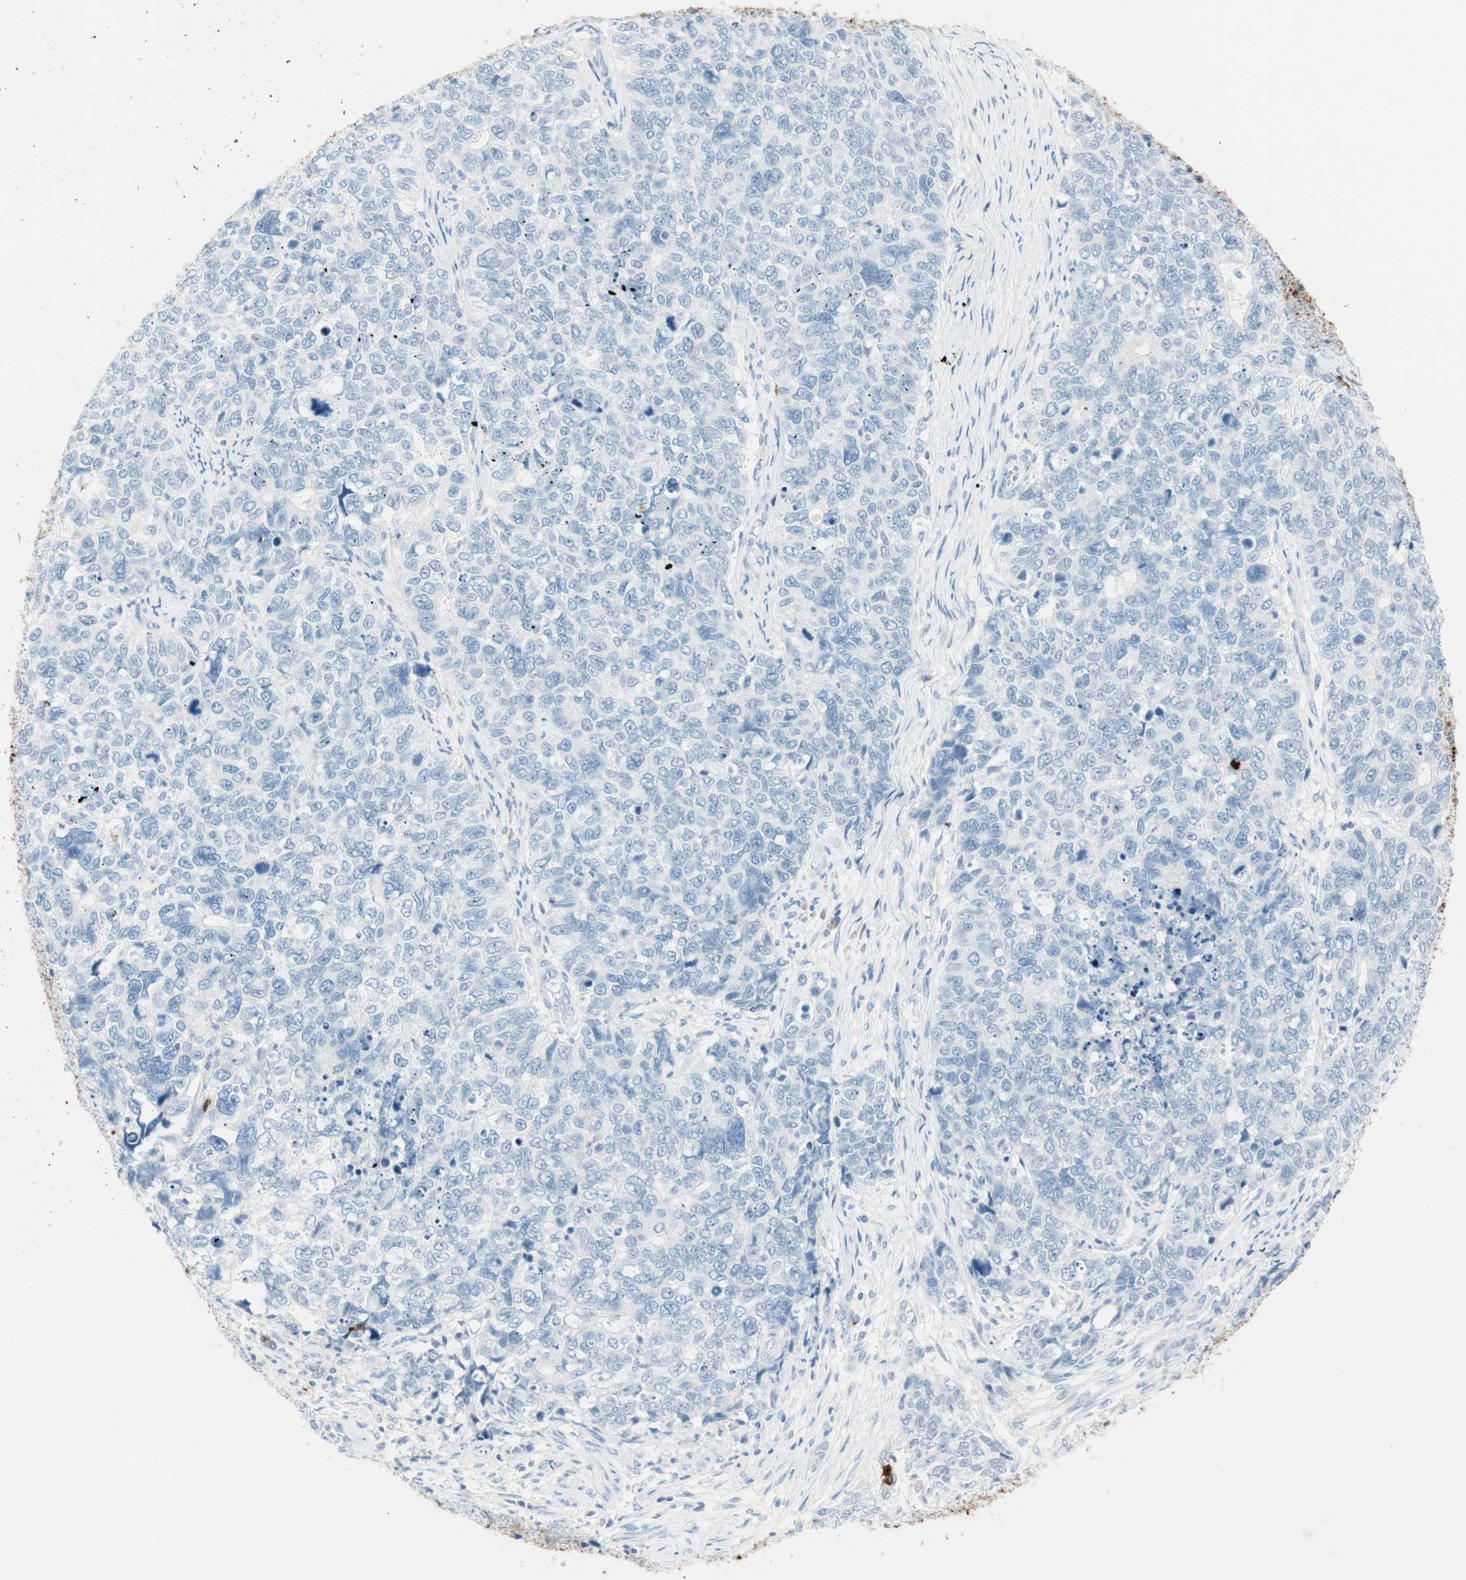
{"staining": {"intensity": "negative", "quantity": "none", "location": "none"}, "tissue": "cervical cancer", "cell_type": "Tumor cells", "image_type": "cancer", "snomed": [{"axis": "morphology", "description": "Squamous cell carcinoma, NOS"}, {"axis": "topography", "description": "Cervix"}], "caption": "Squamous cell carcinoma (cervical) stained for a protein using immunohistochemistry shows no positivity tumor cells.", "gene": "PRTN3", "patient": {"sex": "female", "age": 63}}